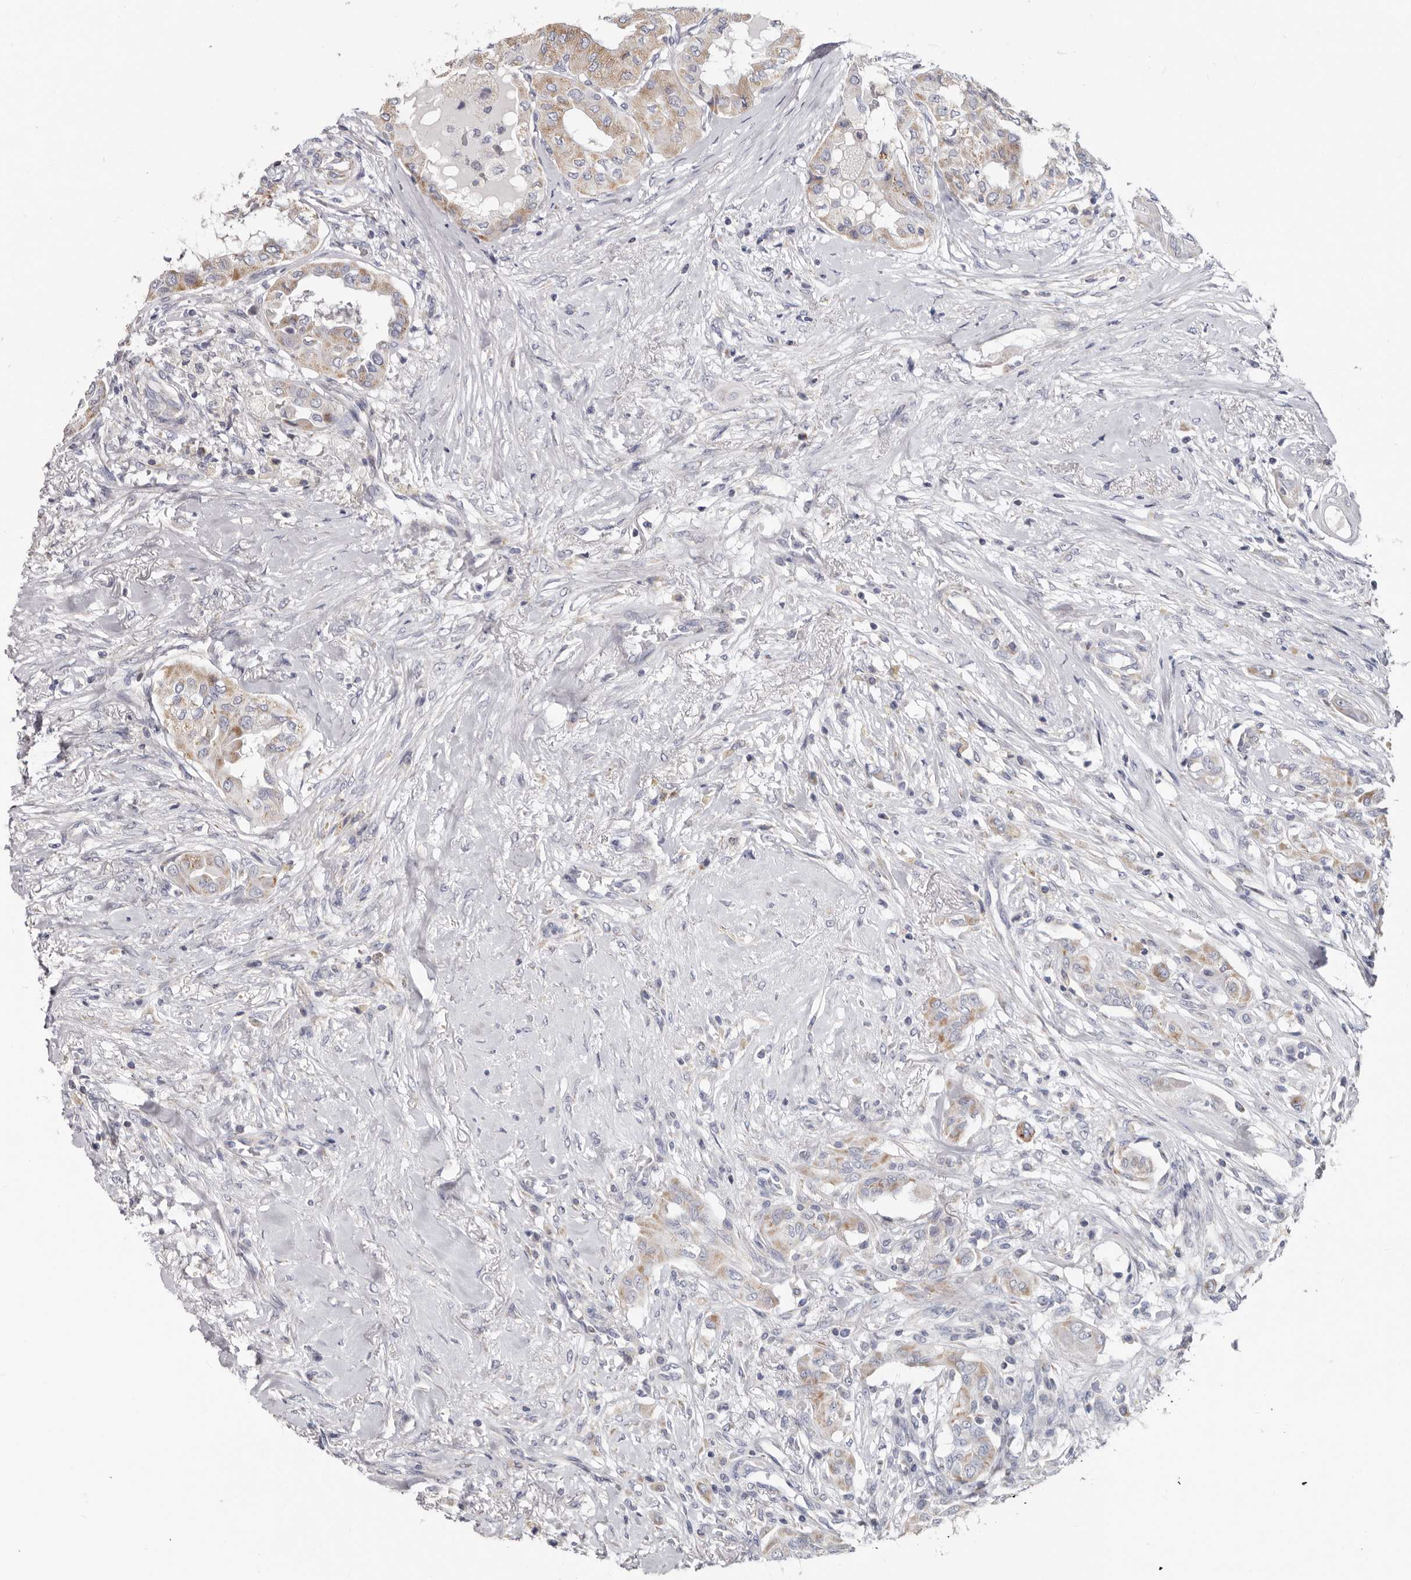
{"staining": {"intensity": "moderate", "quantity": ">75%", "location": "cytoplasmic/membranous"}, "tissue": "thyroid cancer", "cell_type": "Tumor cells", "image_type": "cancer", "snomed": [{"axis": "morphology", "description": "Papillary adenocarcinoma, NOS"}, {"axis": "topography", "description": "Thyroid gland"}], "caption": "Thyroid papillary adenocarcinoma was stained to show a protein in brown. There is medium levels of moderate cytoplasmic/membranous staining in approximately >75% of tumor cells.", "gene": "RSPO2", "patient": {"sex": "female", "age": 59}}